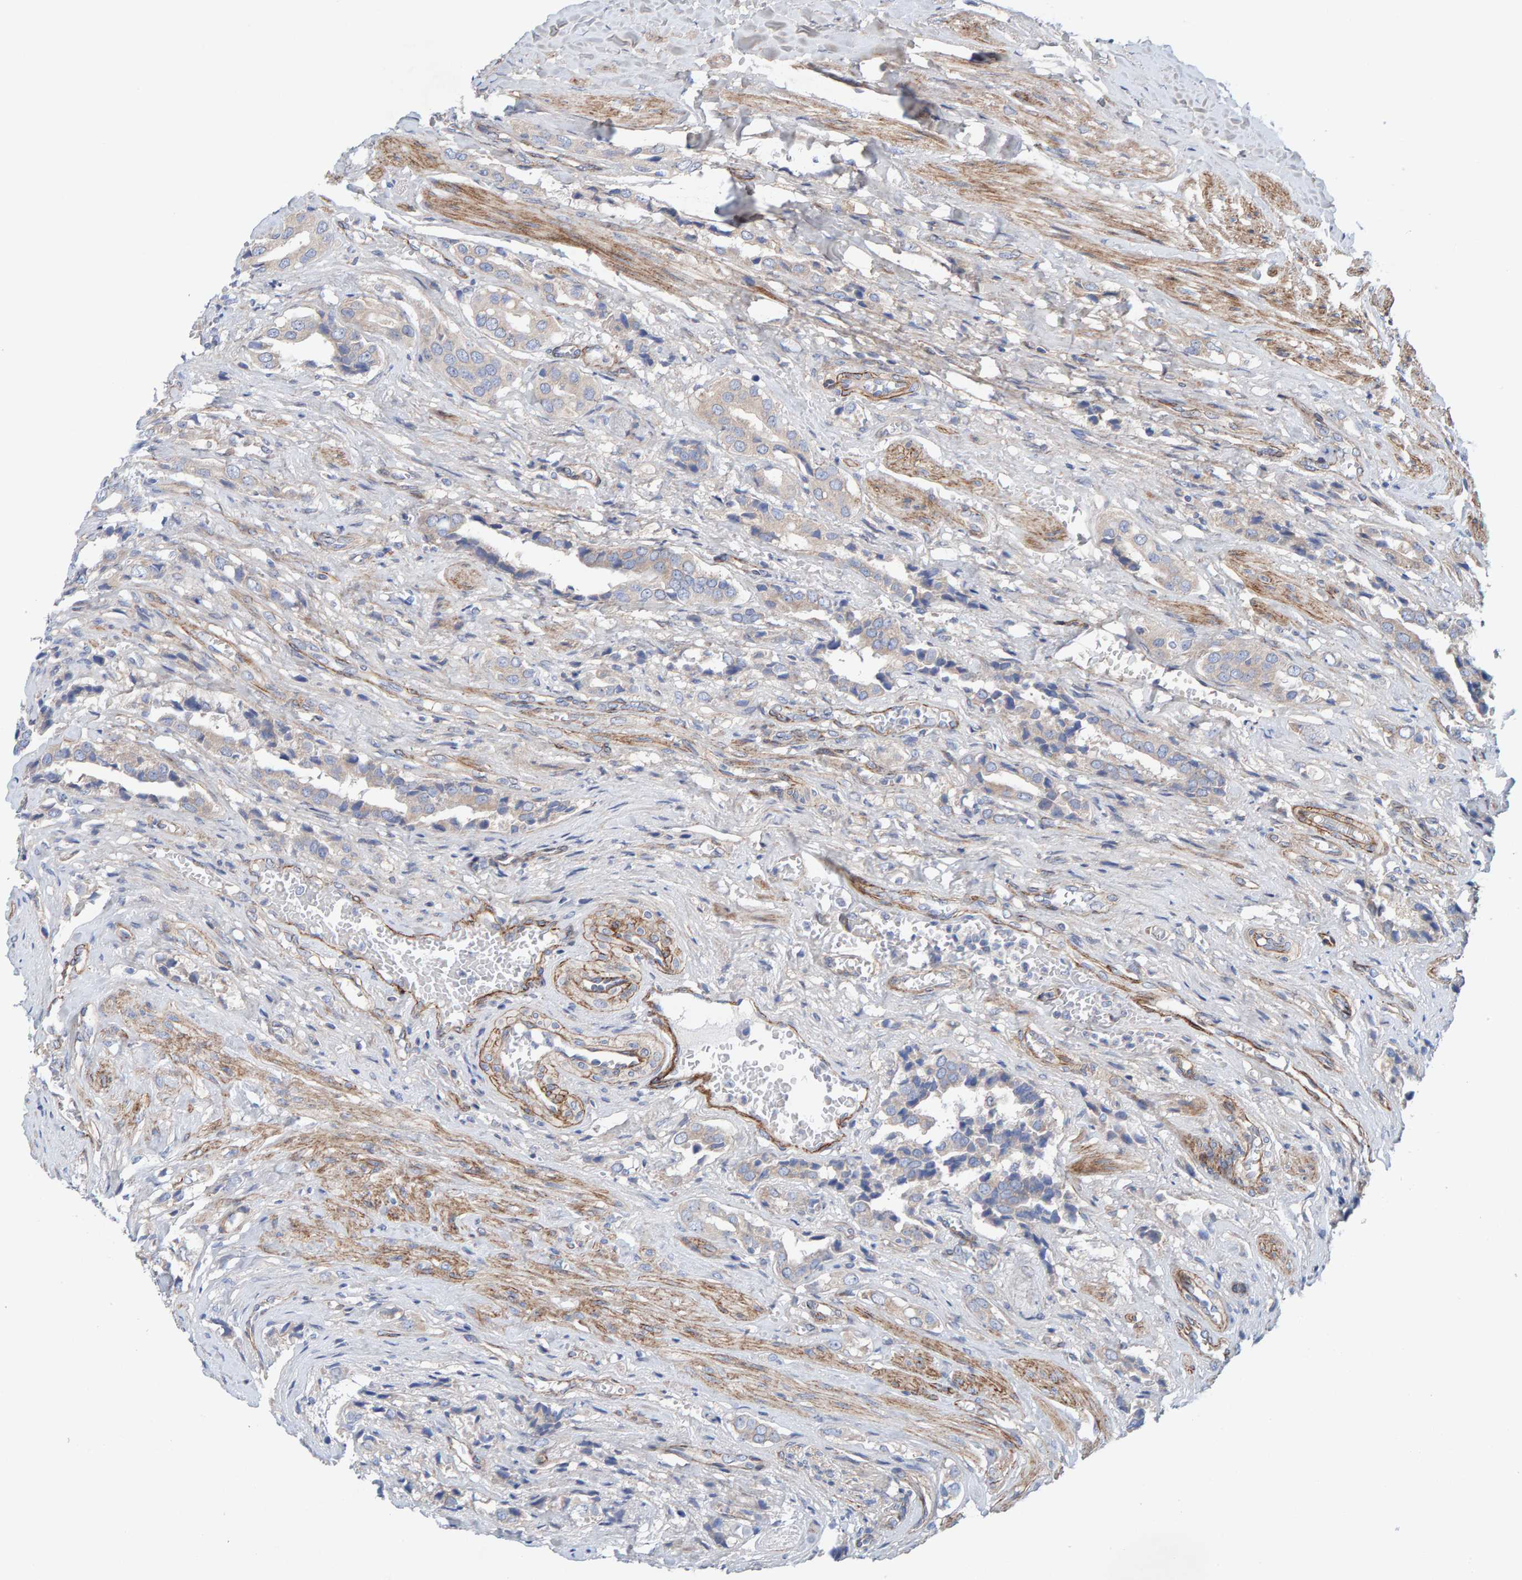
{"staining": {"intensity": "weak", "quantity": "<25%", "location": "cytoplasmic/membranous"}, "tissue": "prostate cancer", "cell_type": "Tumor cells", "image_type": "cancer", "snomed": [{"axis": "morphology", "description": "Adenocarcinoma, High grade"}, {"axis": "topography", "description": "Prostate"}], "caption": "Immunohistochemistry photomicrograph of neoplastic tissue: human prostate high-grade adenocarcinoma stained with DAB (3,3'-diaminobenzidine) displays no significant protein expression in tumor cells. (DAB immunohistochemistry with hematoxylin counter stain).", "gene": "CDK5RAP3", "patient": {"sex": "male", "age": 52}}